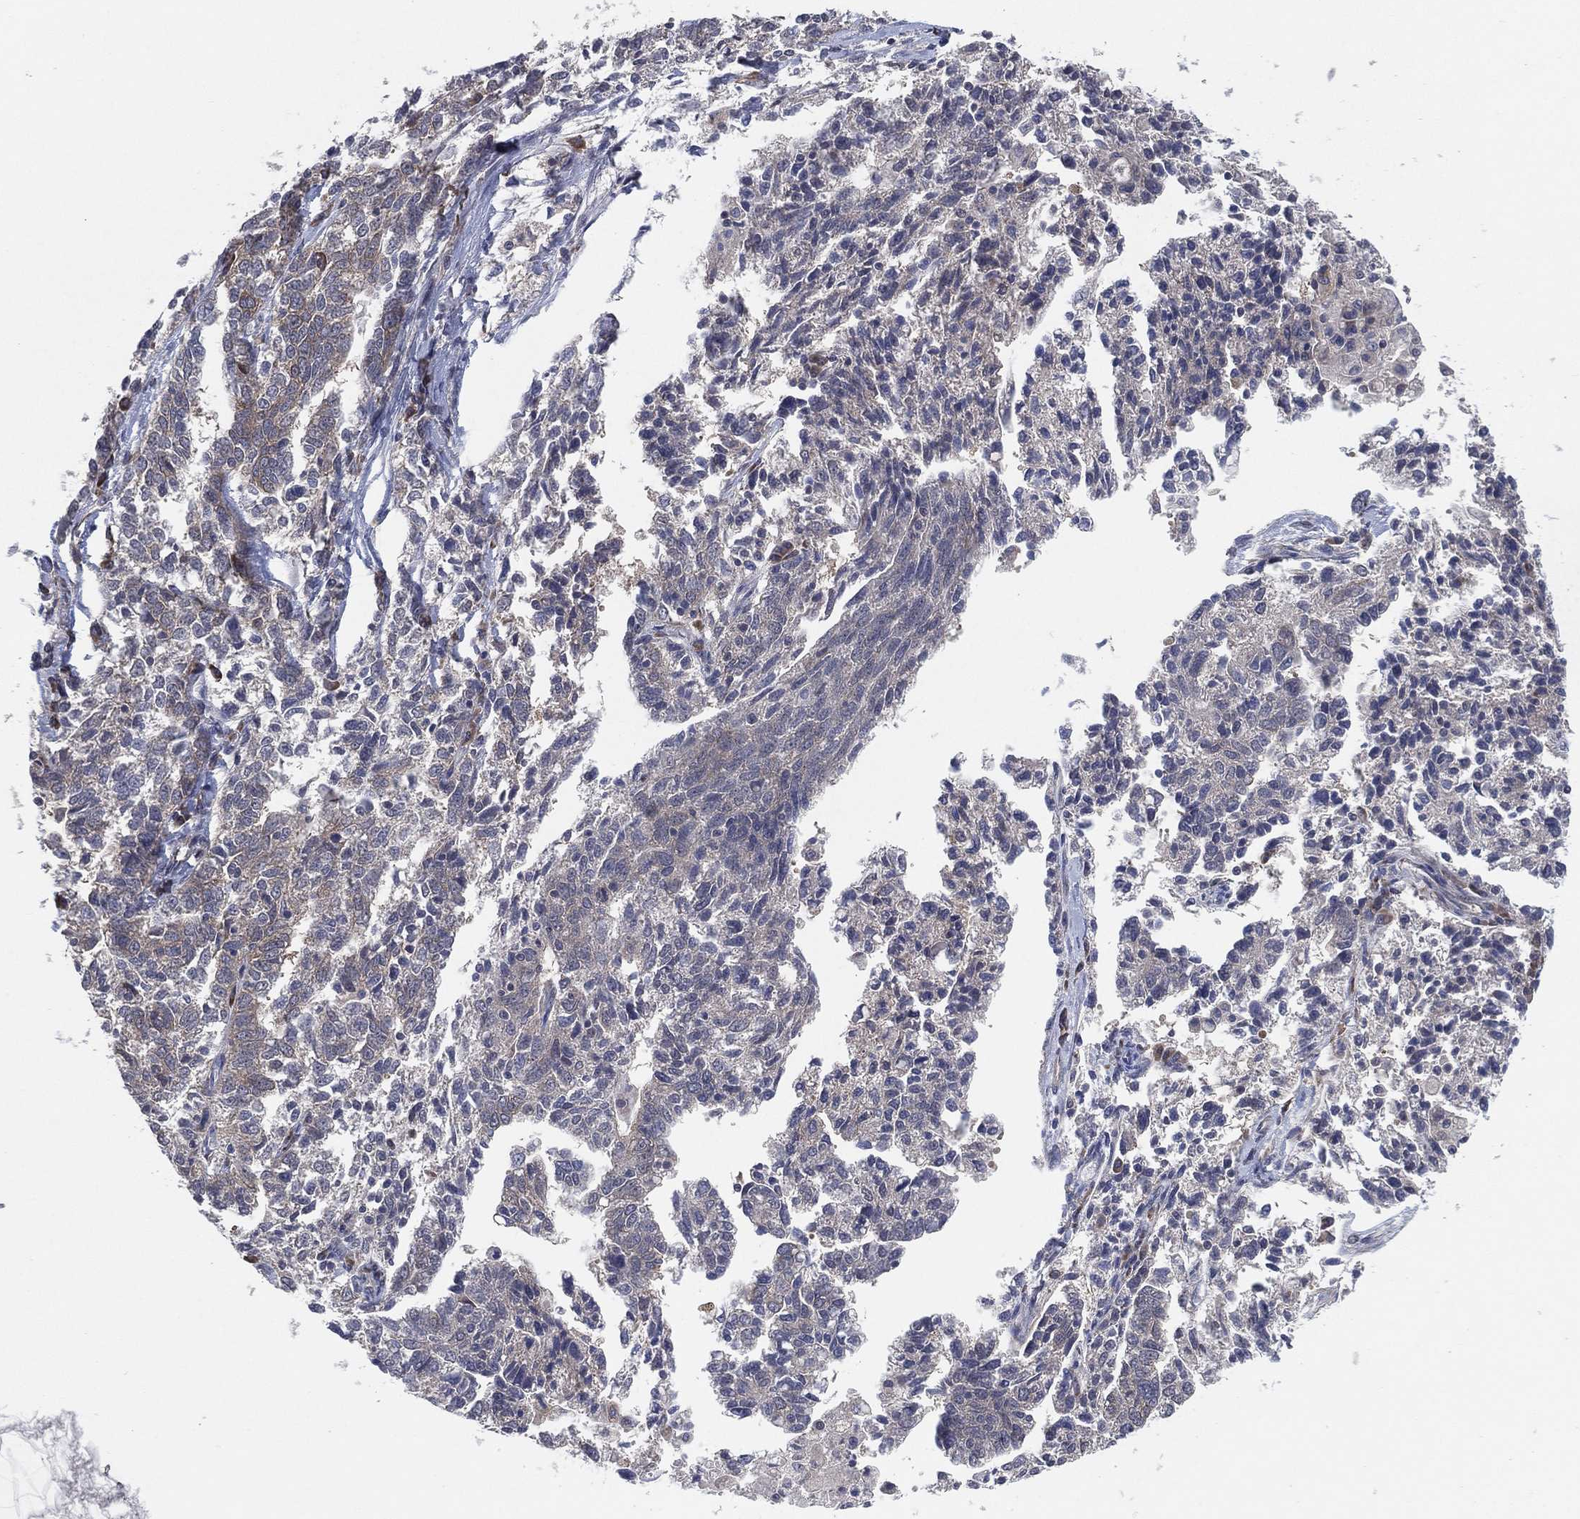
{"staining": {"intensity": "negative", "quantity": "none", "location": "none"}, "tissue": "ovarian cancer", "cell_type": "Tumor cells", "image_type": "cancer", "snomed": [{"axis": "morphology", "description": "Cystadenocarcinoma, serous, NOS"}, {"axis": "topography", "description": "Ovary"}], "caption": "Protein analysis of serous cystadenocarcinoma (ovarian) reveals no significant positivity in tumor cells.", "gene": "FAM104A", "patient": {"sex": "female", "age": 71}}